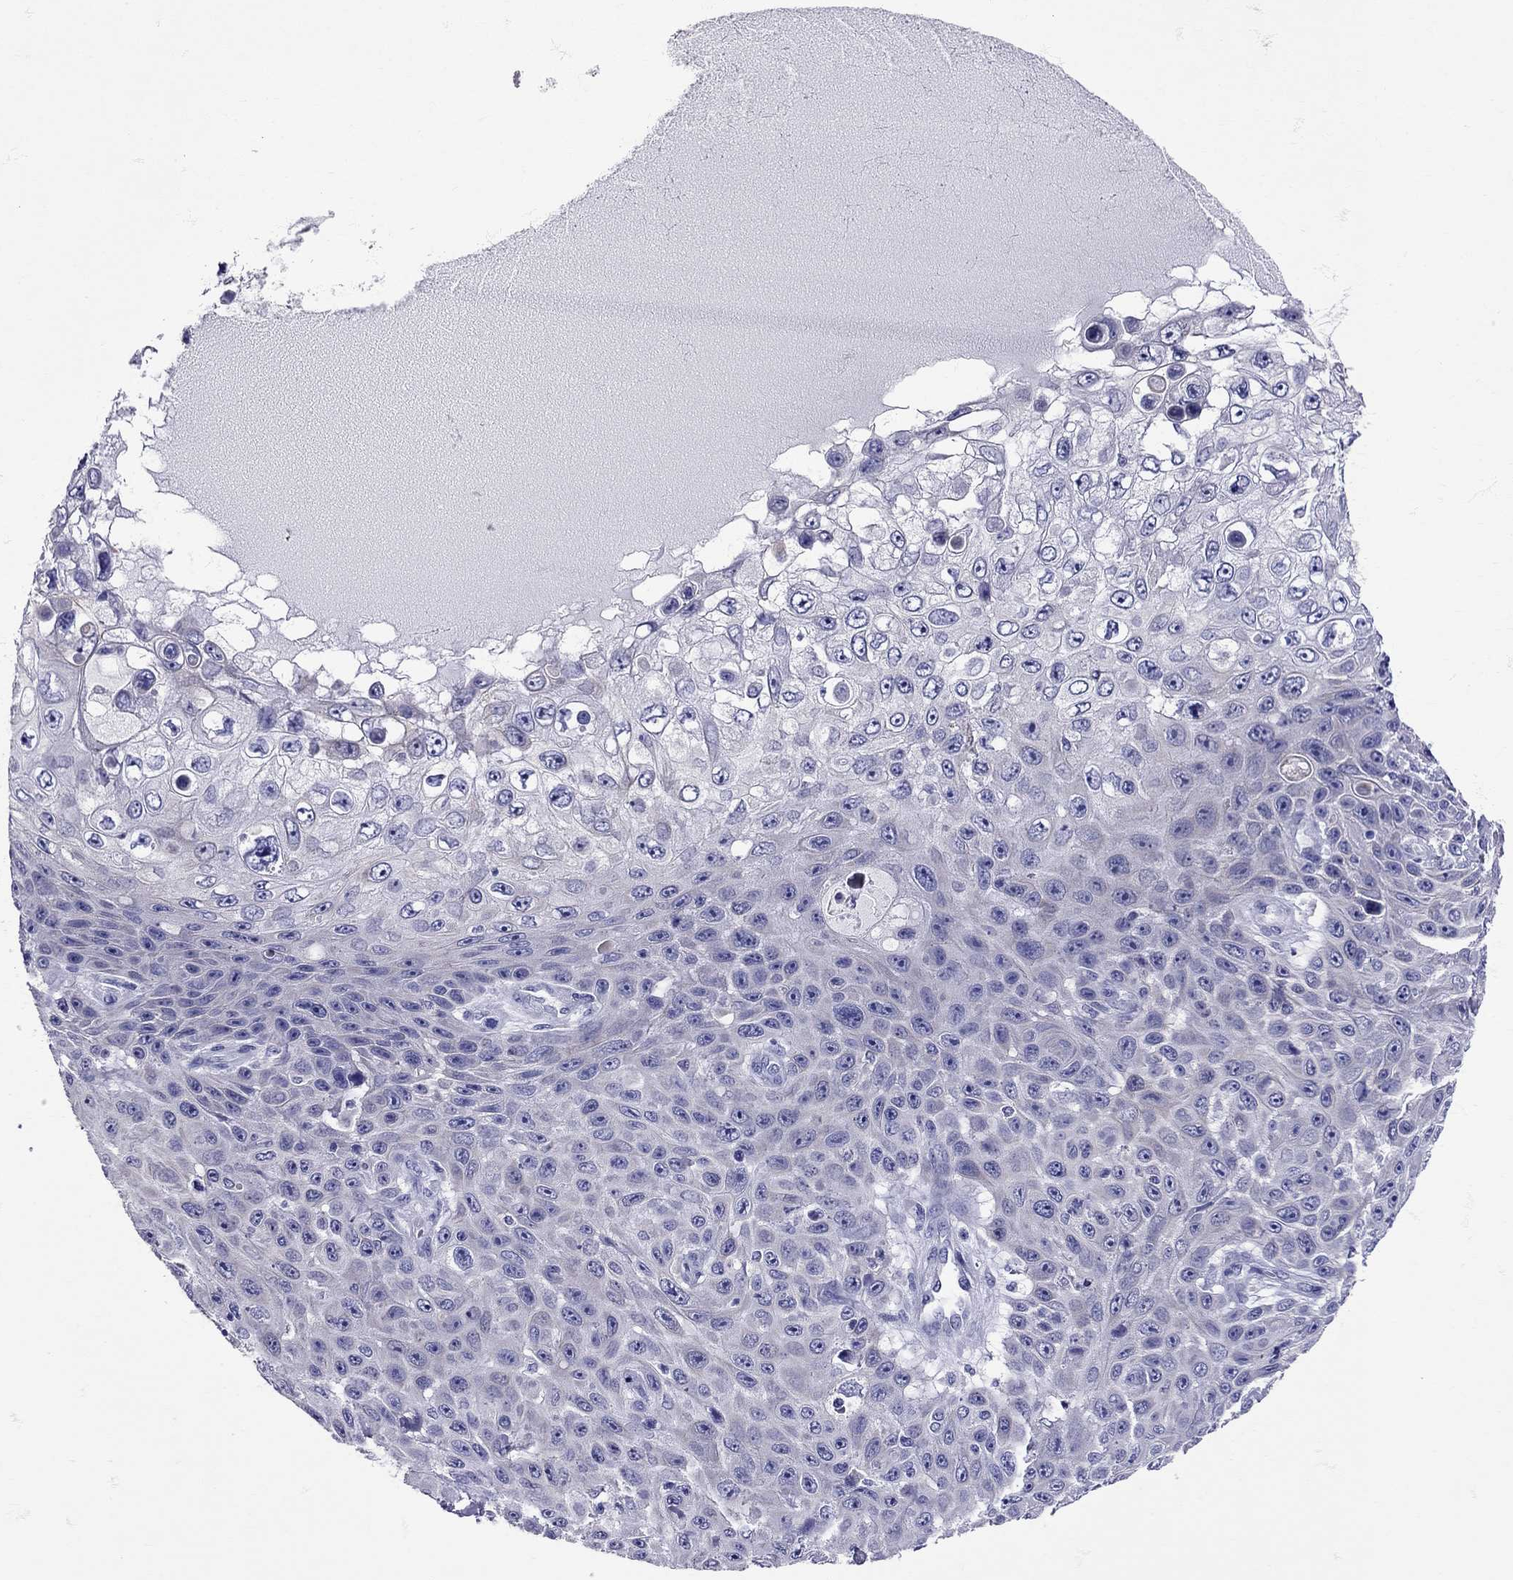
{"staining": {"intensity": "negative", "quantity": "none", "location": "none"}, "tissue": "skin cancer", "cell_type": "Tumor cells", "image_type": "cancer", "snomed": [{"axis": "morphology", "description": "Squamous cell carcinoma, NOS"}, {"axis": "topography", "description": "Skin"}], "caption": "A high-resolution micrograph shows immunohistochemistry staining of skin cancer (squamous cell carcinoma), which reveals no significant positivity in tumor cells.", "gene": "TBR1", "patient": {"sex": "male", "age": 82}}